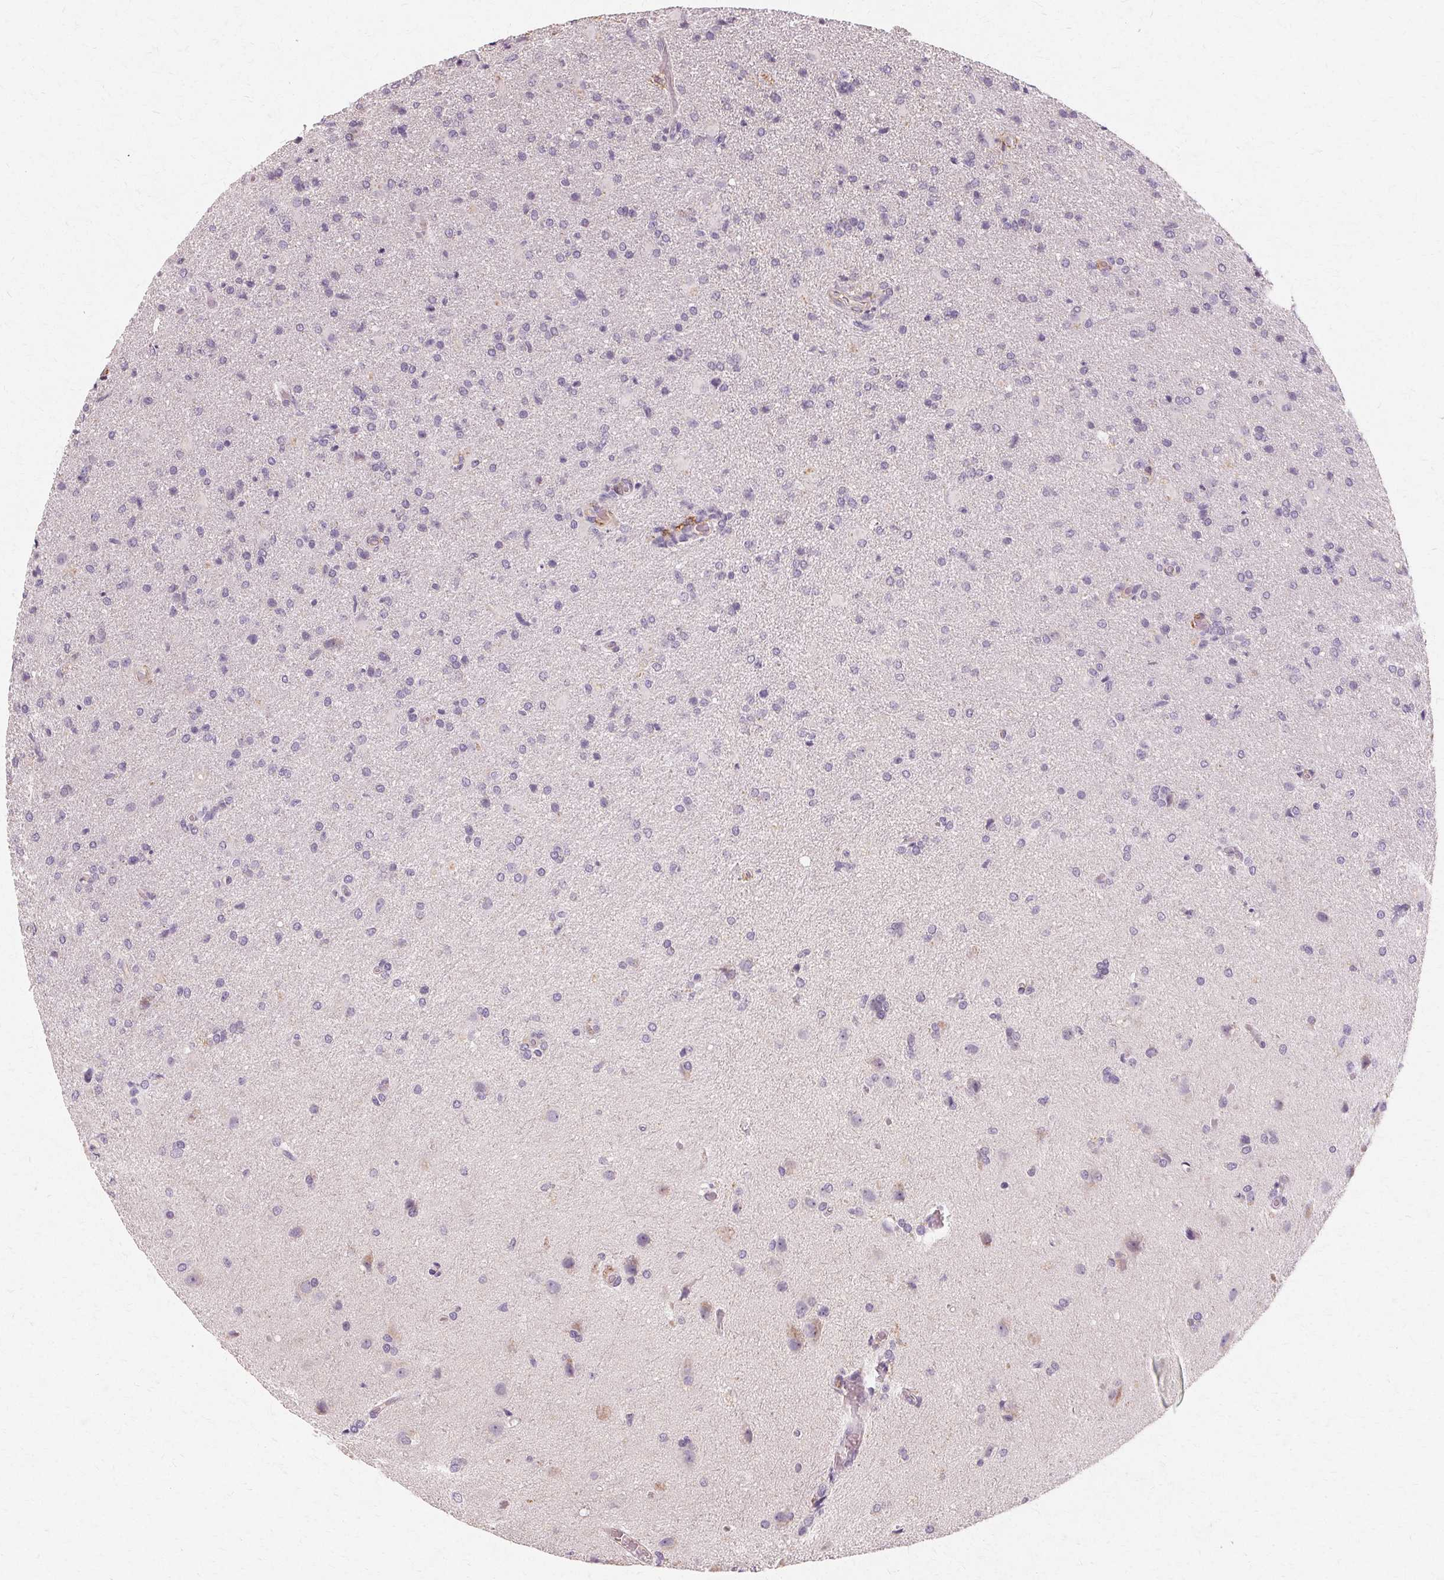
{"staining": {"intensity": "negative", "quantity": "none", "location": "none"}, "tissue": "glioma", "cell_type": "Tumor cells", "image_type": "cancer", "snomed": [{"axis": "morphology", "description": "Glioma, malignant, High grade"}, {"axis": "topography", "description": "Brain"}], "caption": "Immunohistochemistry of human malignant glioma (high-grade) reveals no staining in tumor cells.", "gene": "IFNGR1", "patient": {"sex": "male", "age": 68}}